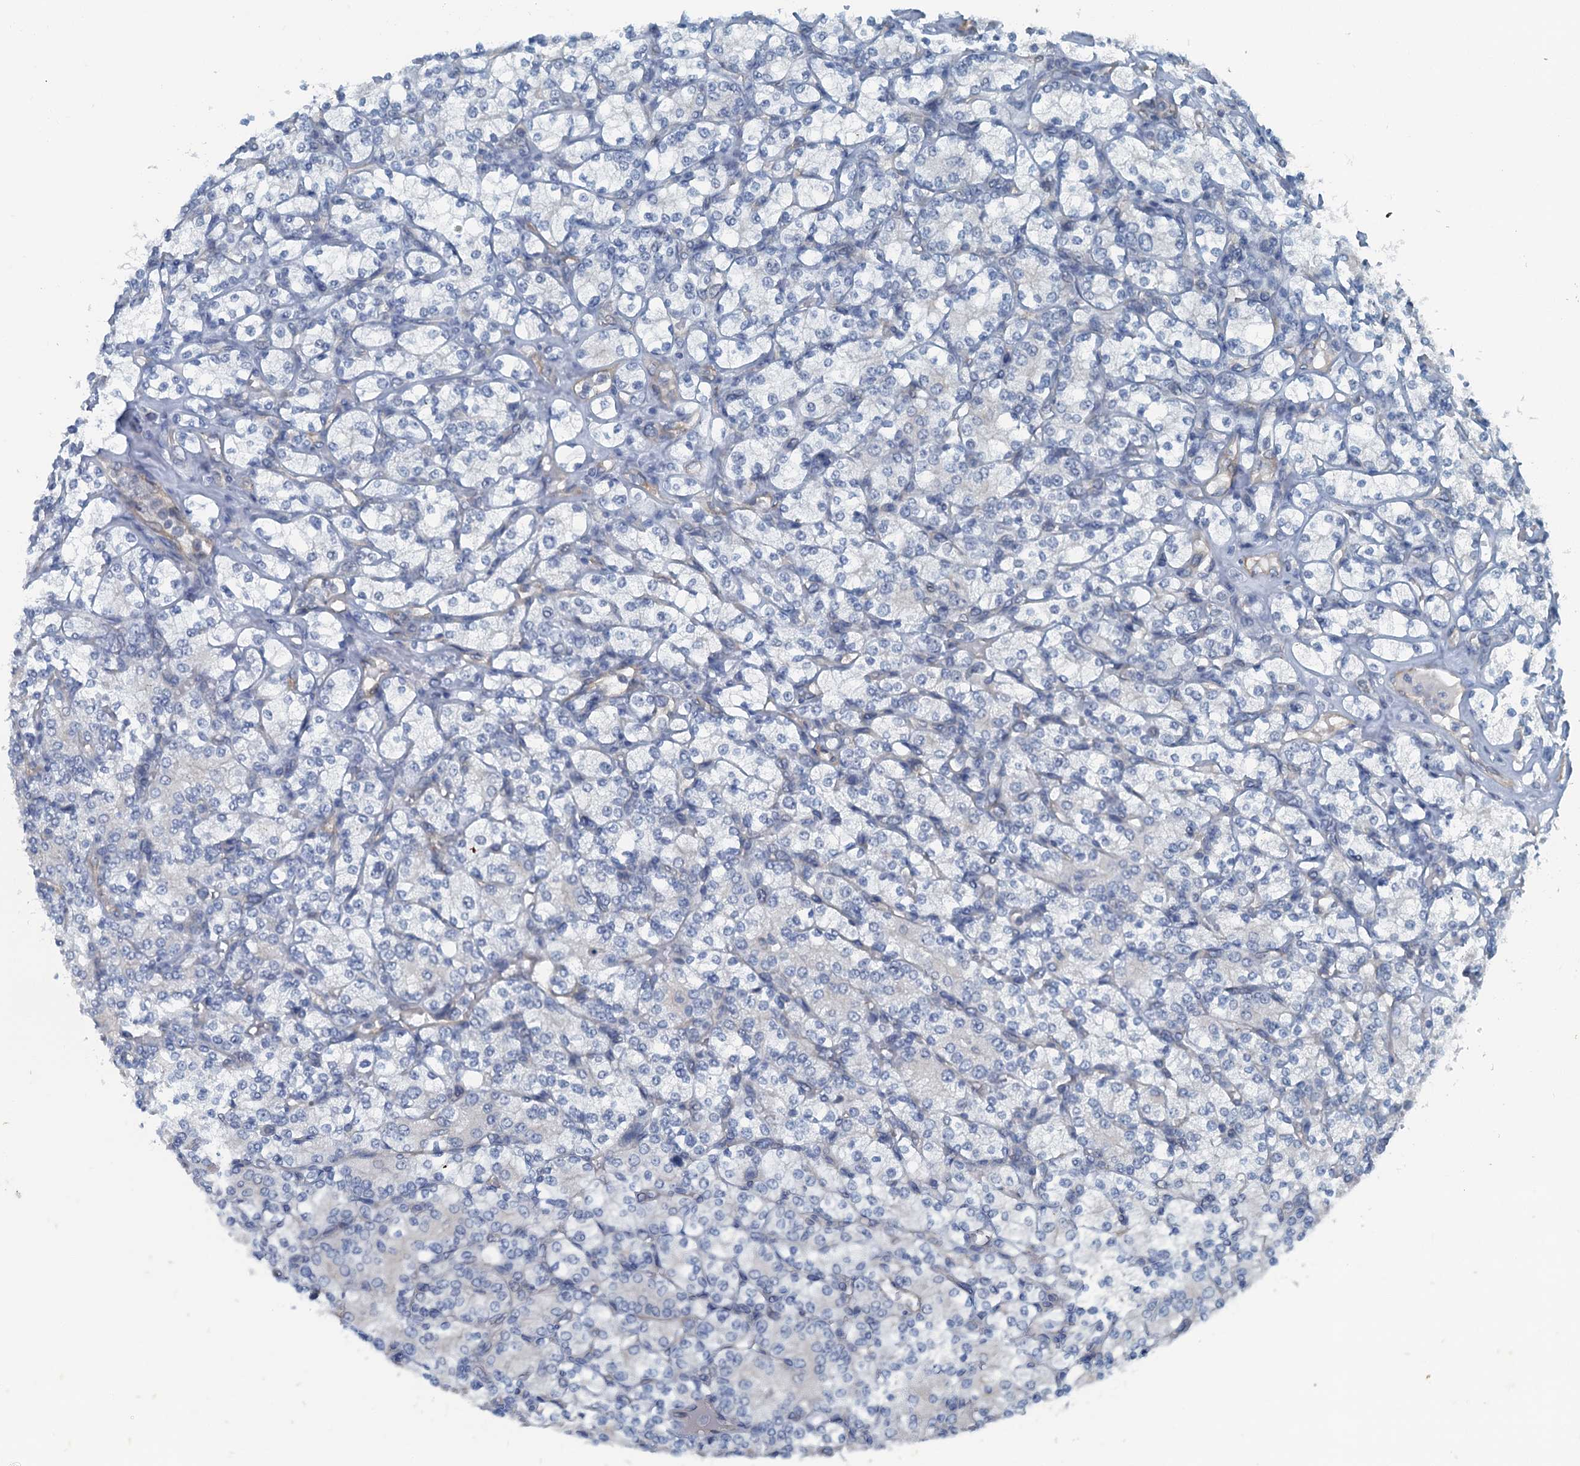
{"staining": {"intensity": "negative", "quantity": "none", "location": "none"}, "tissue": "renal cancer", "cell_type": "Tumor cells", "image_type": "cancer", "snomed": [{"axis": "morphology", "description": "Adenocarcinoma, NOS"}, {"axis": "topography", "description": "Kidney"}], "caption": "The micrograph exhibits no significant positivity in tumor cells of renal cancer.", "gene": "GFOD2", "patient": {"sex": "male", "age": 77}}